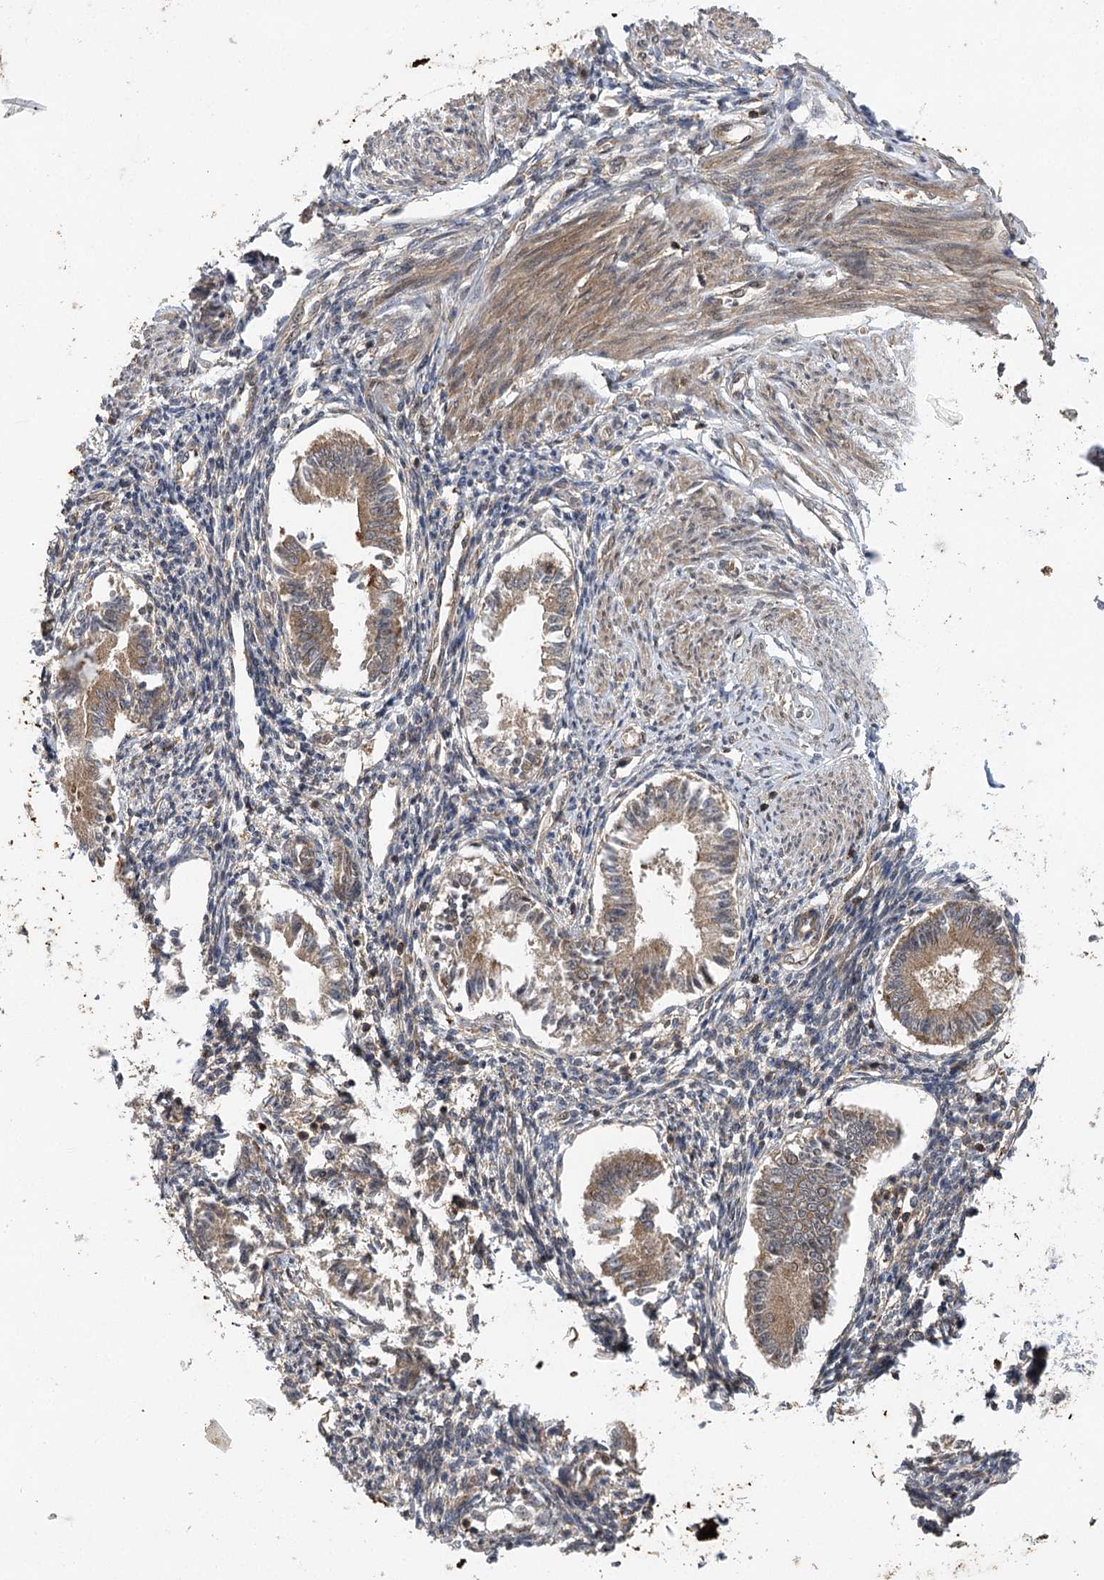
{"staining": {"intensity": "moderate", "quantity": "25%-75%", "location": "cytoplasmic/membranous"}, "tissue": "endometrium", "cell_type": "Cells in endometrial stroma", "image_type": "normal", "snomed": [{"axis": "morphology", "description": "Normal tissue, NOS"}, {"axis": "topography", "description": "Uterus"}, {"axis": "topography", "description": "Endometrium"}], "caption": "Protein staining reveals moderate cytoplasmic/membranous positivity in approximately 25%-75% of cells in endometrial stroma in benign endometrium. (brown staining indicates protein expression, while blue staining denotes nuclei).", "gene": "C12orf4", "patient": {"sex": "female", "age": 48}}